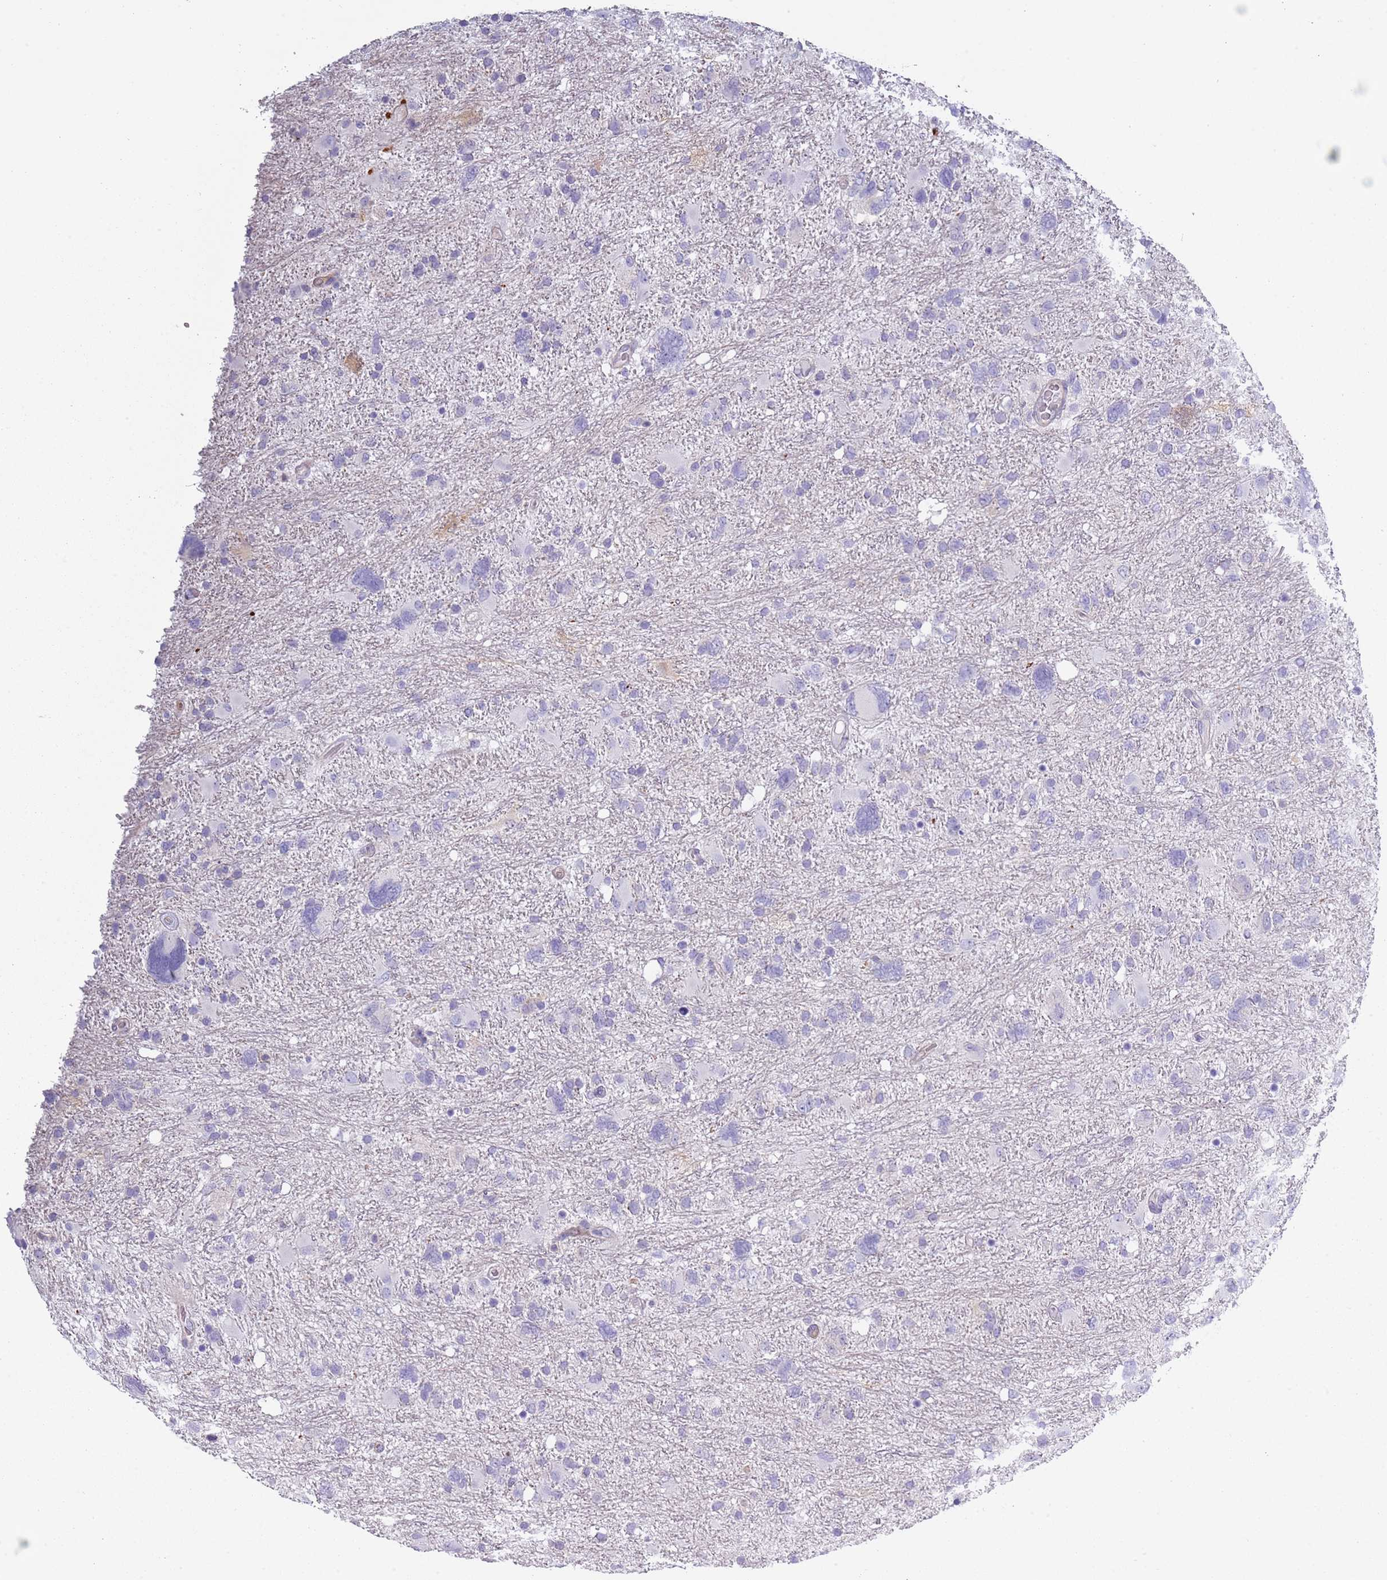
{"staining": {"intensity": "negative", "quantity": "none", "location": "none"}, "tissue": "glioma", "cell_type": "Tumor cells", "image_type": "cancer", "snomed": [{"axis": "morphology", "description": "Glioma, malignant, High grade"}, {"axis": "topography", "description": "Brain"}], "caption": "High power microscopy histopathology image of an immunohistochemistry histopathology image of high-grade glioma (malignant), revealing no significant staining in tumor cells.", "gene": "NBPF6", "patient": {"sex": "male", "age": 61}}